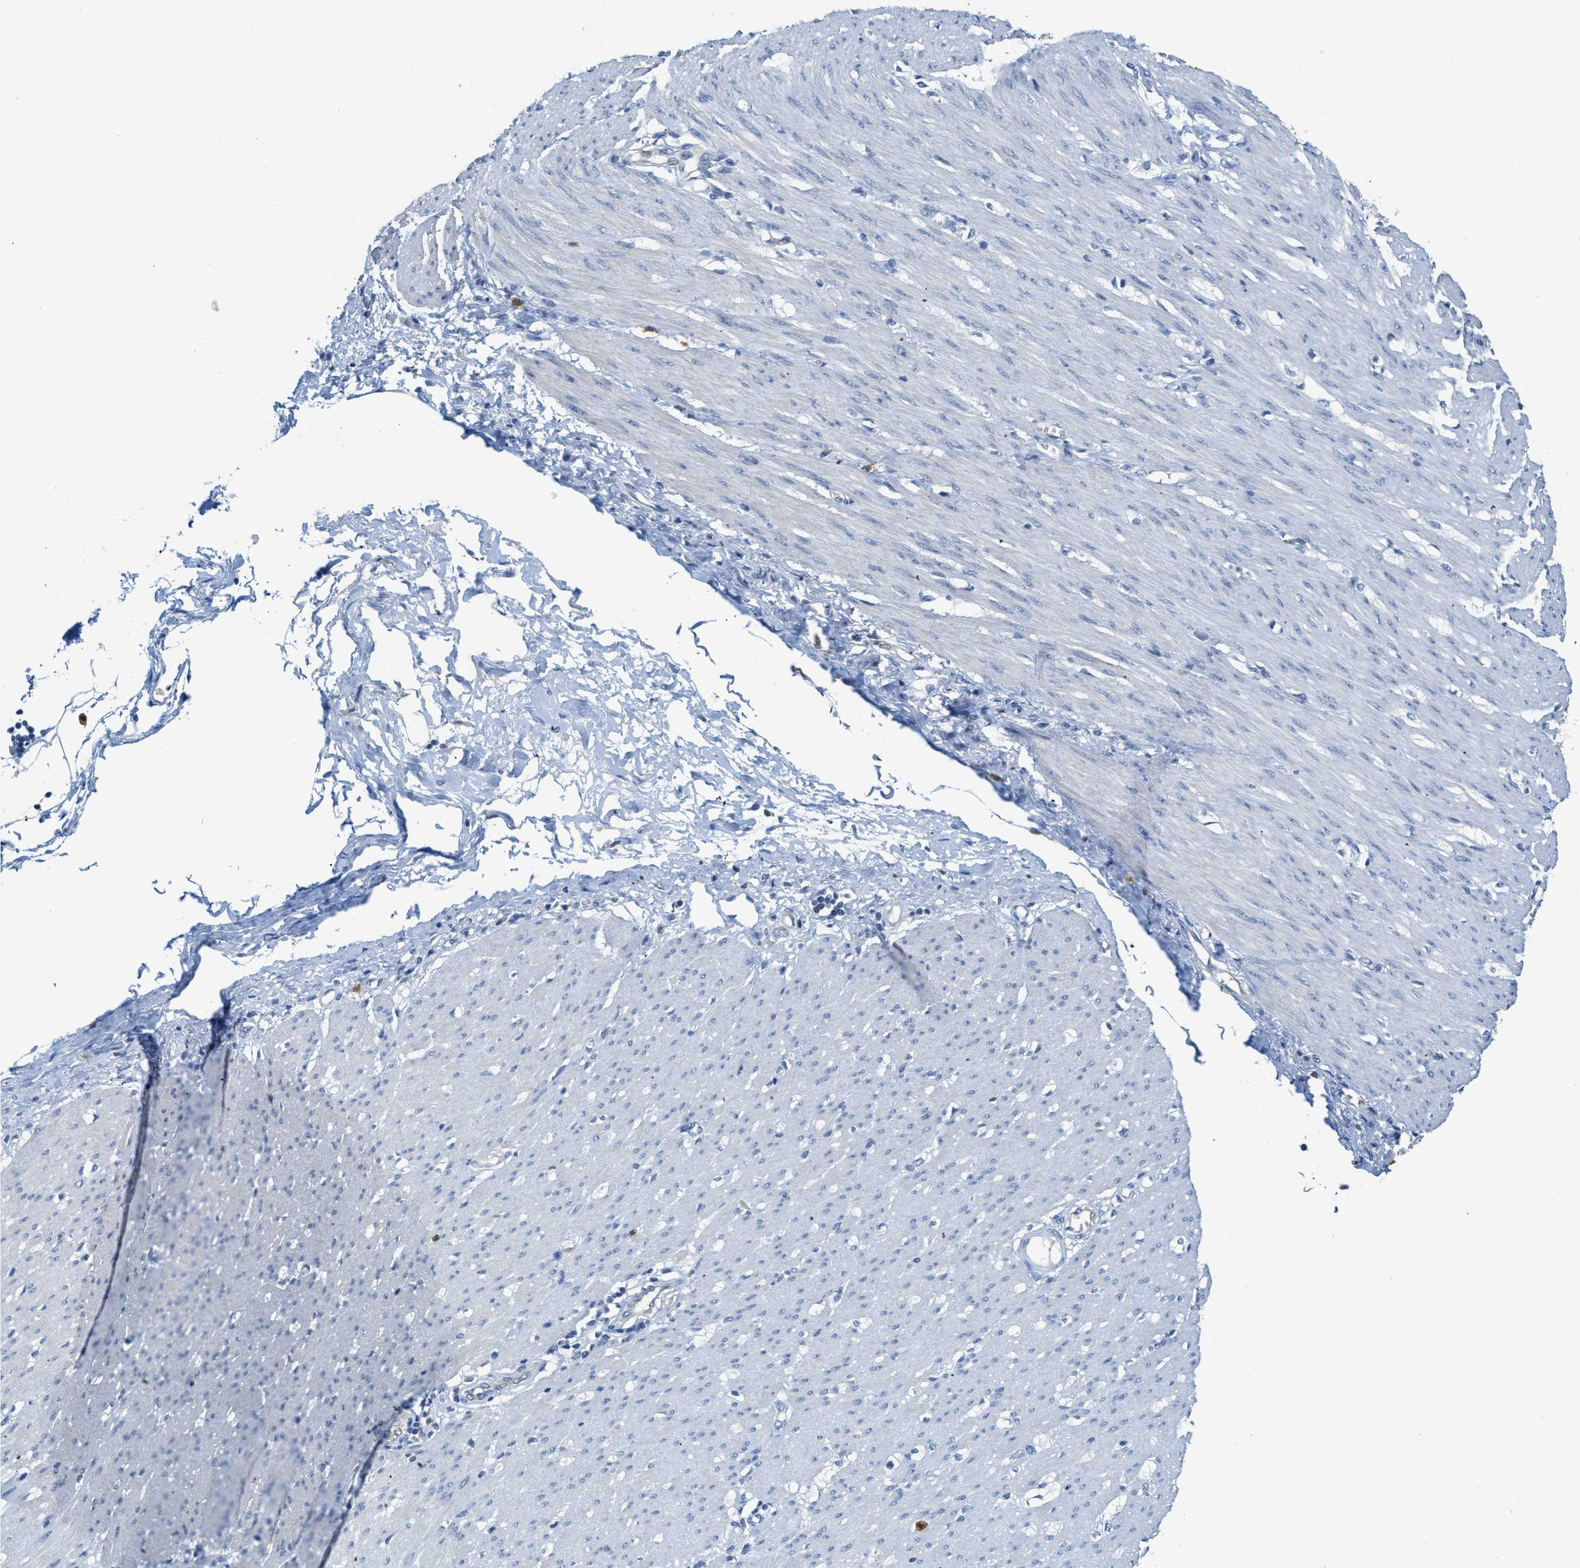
{"staining": {"intensity": "negative", "quantity": "none", "location": "none"}, "tissue": "adipose tissue", "cell_type": "Adipocytes", "image_type": "normal", "snomed": [{"axis": "morphology", "description": "Normal tissue, NOS"}, {"axis": "morphology", "description": "Adenocarcinoma, NOS"}, {"axis": "topography", "description": "Colon"}, {"axis": "topography", "description": "Peripheral nerve tissue"}], "caption": "Micrograph shows no protein staining in adipocytes of unremarkable adipose tissue. (DAB (3,3'-diaminobenzidine) immunohistochemistry visualized using brightfield microscopy, high magnification).", "gene": "SERPINB1", "patient": {"sex": "male", "age": 14}}